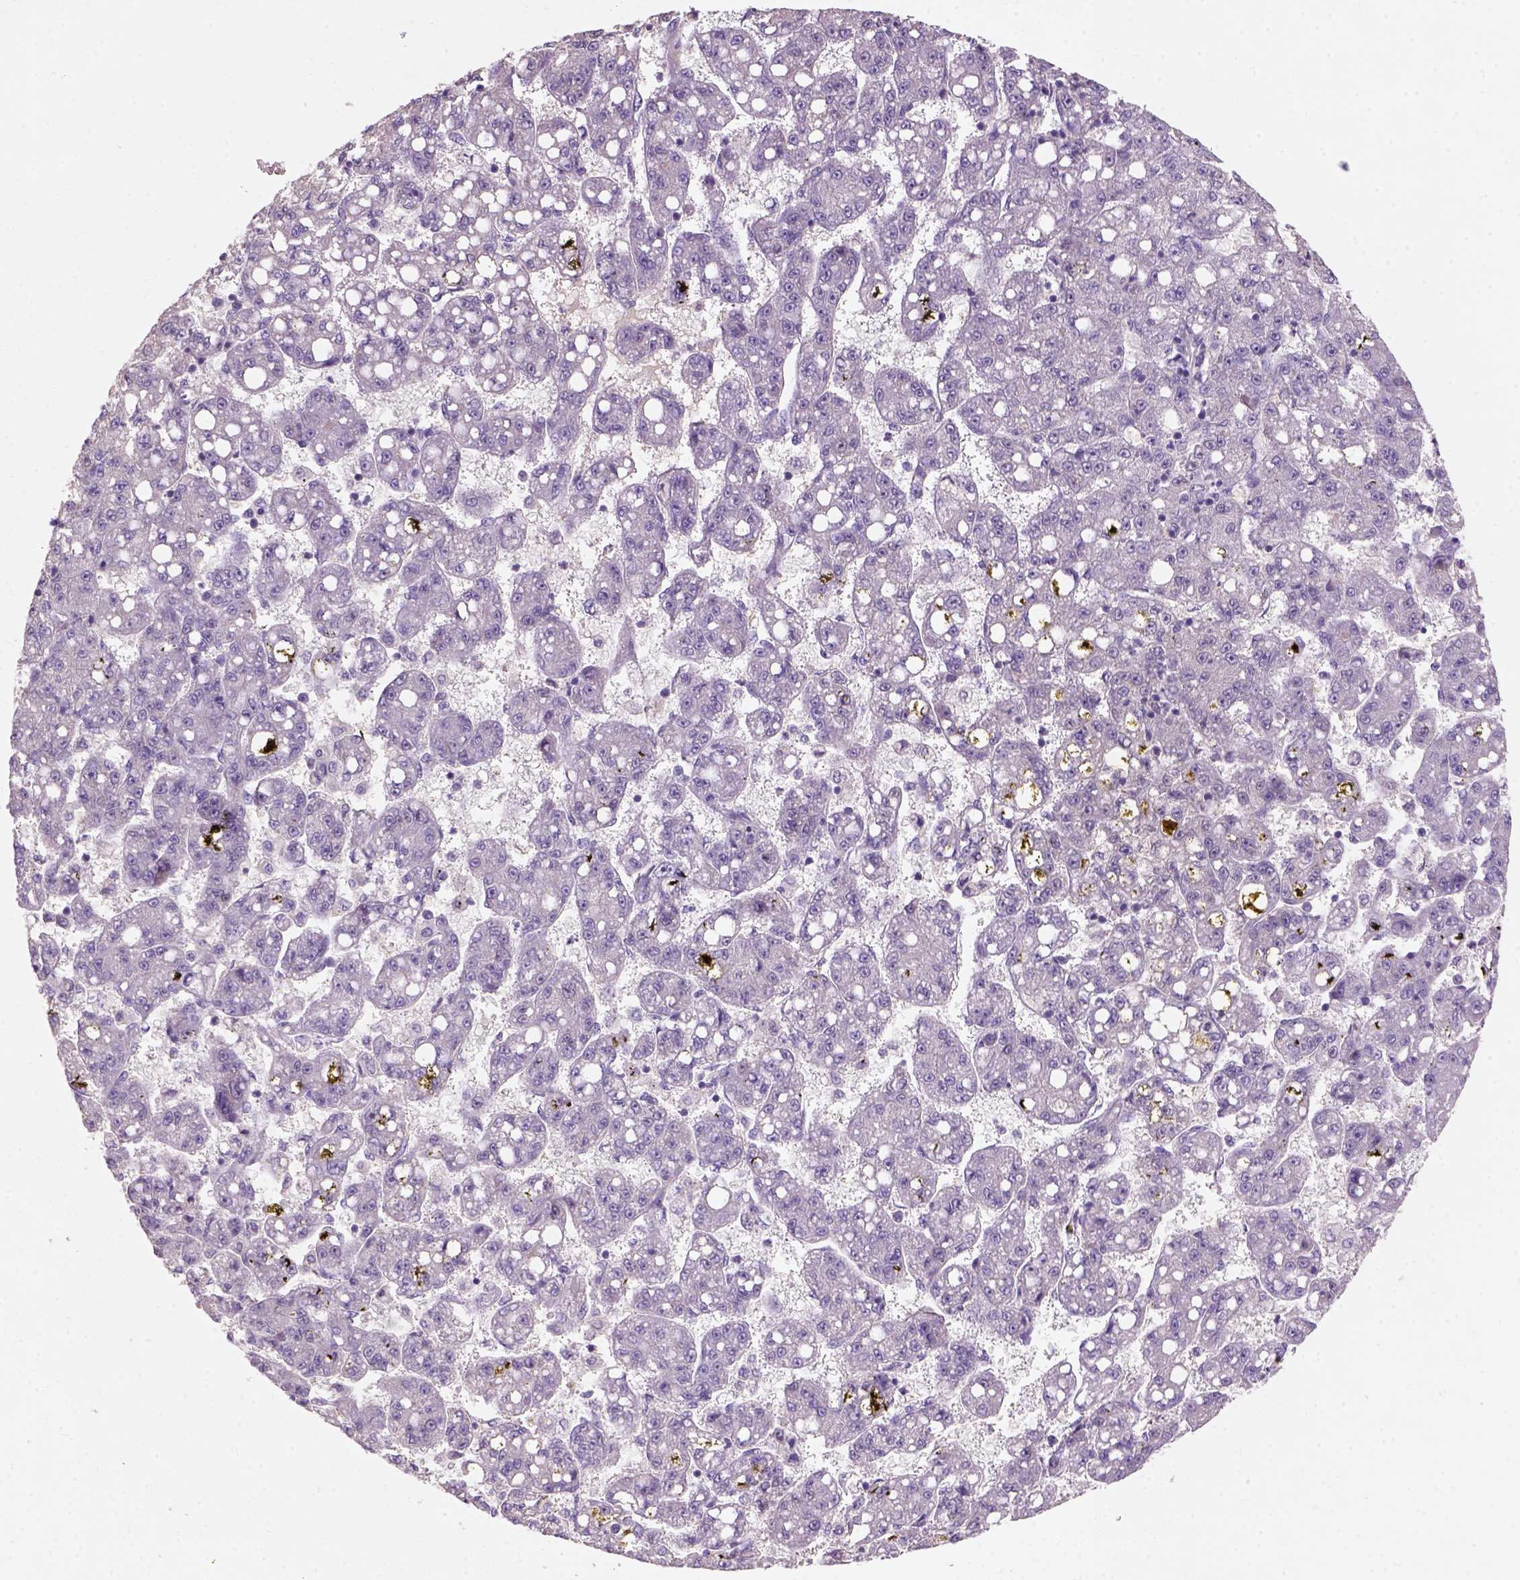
{"staining": {"intensity": "negative", "quantity": "none", "location": "none"}, "tissue": "liver cancer", "cell_type": "Tumor cells", "image_type": "cancer", "snomed": [{"axis": "morphology", "description": "Carcinoma, Hepatocellular, NOS"}, {"axis": "topography", "description": "Liver"}], "caption": "This photomicrograph is of liver cancer (hepatocellular carcinoma) stained with immunohistochemistry (IHC) to label a protein in brown with the nuclei are counter-stained blue. There is no expression in tumor cells. Nuclei are stained in blue.", "gene": "ZMAT4", "patient": {"sex": "female", "age": 65}}